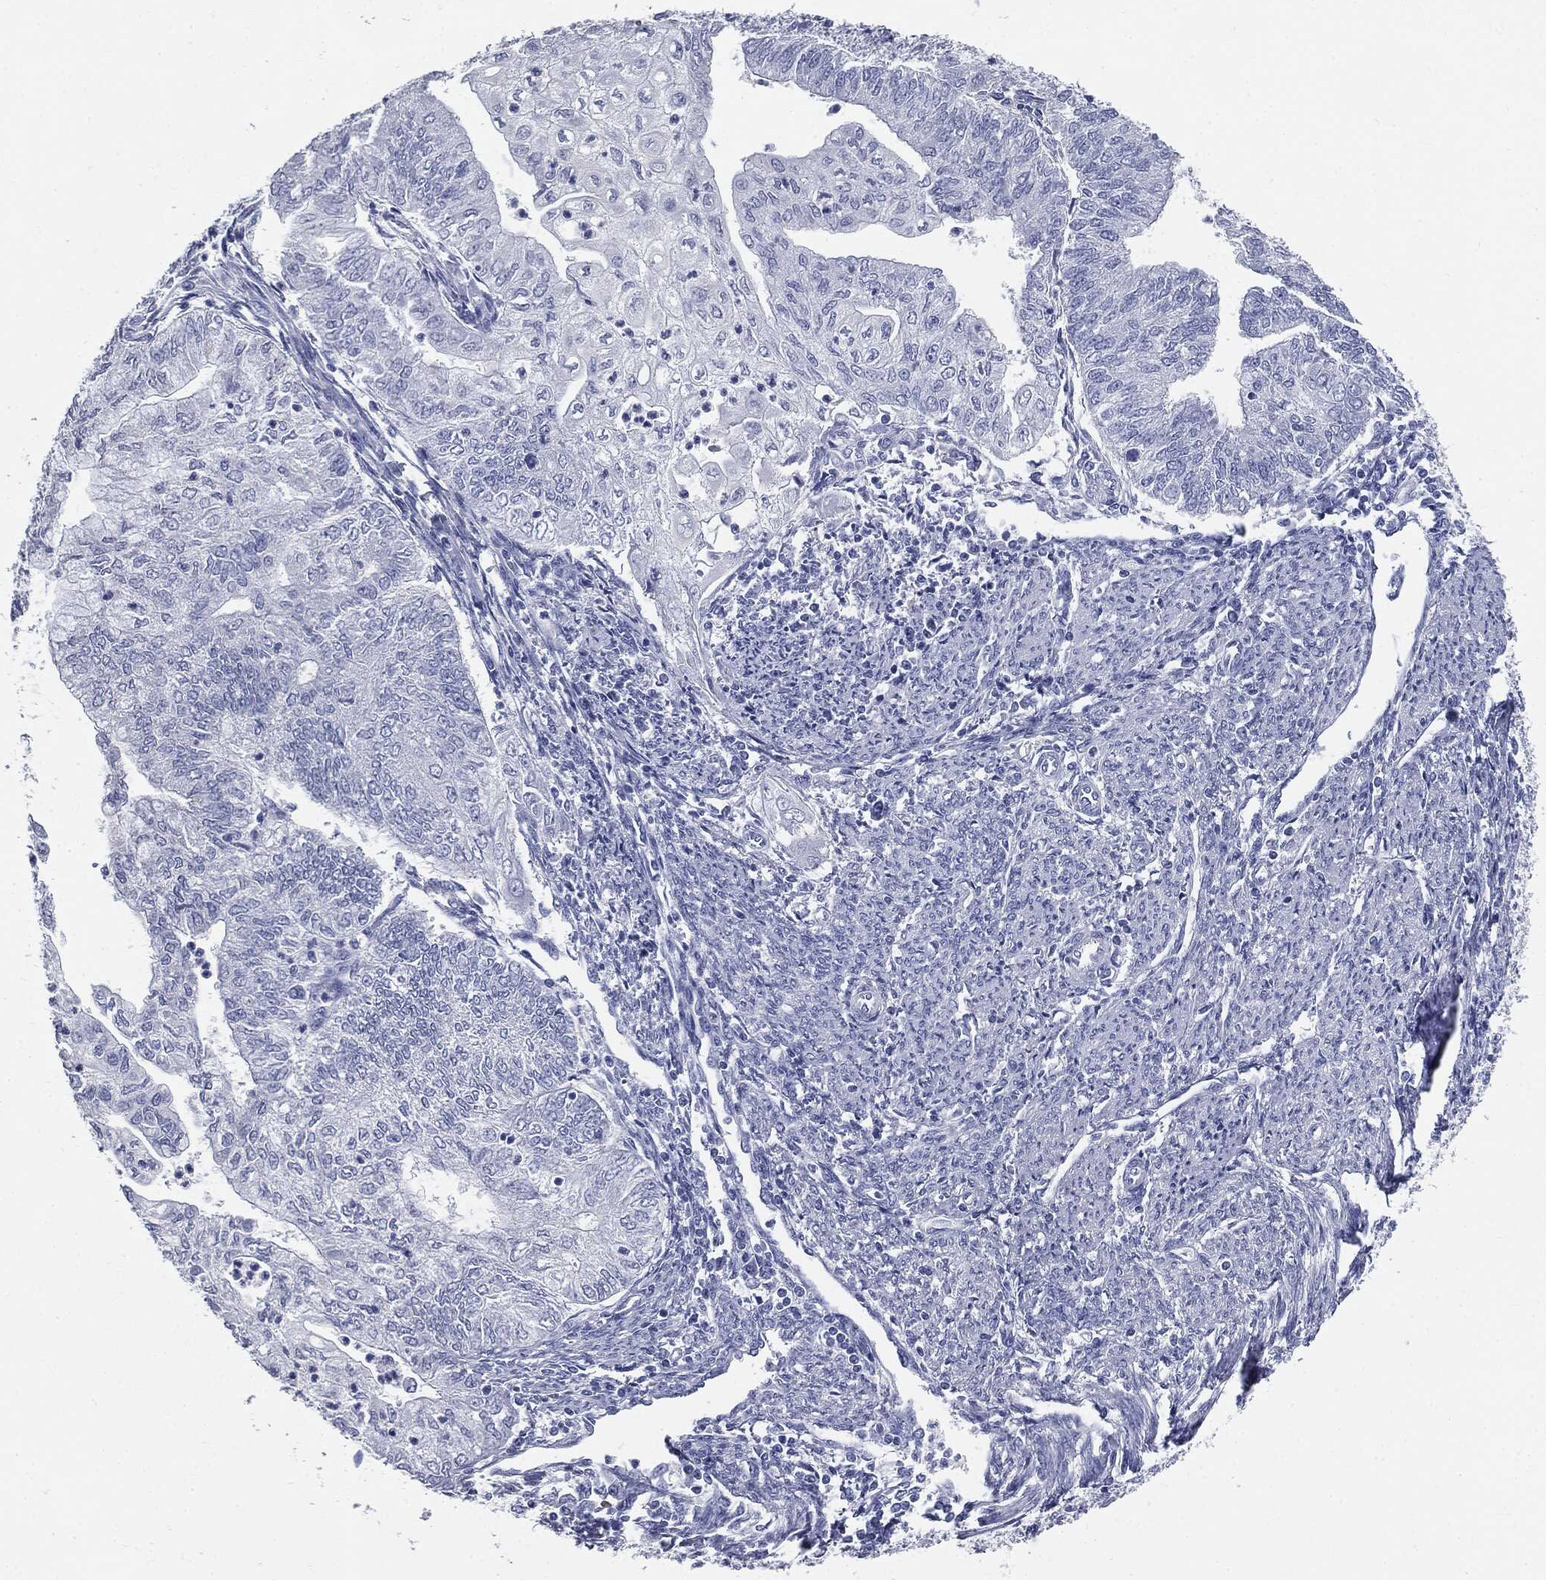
{"staining": {"intensity": "negative", "quantity": "none", "location": "none"}, "tissue": "endometrial cancer", "cell_type": "Tumor cells", "image_type": "cancer", "snomed": [{"axis": "morphology", "description": "Adenocarcinoma, NOS"}, {"axis": "topography", "description": "Endometrium"}], "caption": "Human endometrial adenocarcinoma stained for a protein using immunohistochemistry (IHC) displays no staining in tumor cells.", "gene": "CUZD1", "patient": {"sex": "female", "age": 59}}